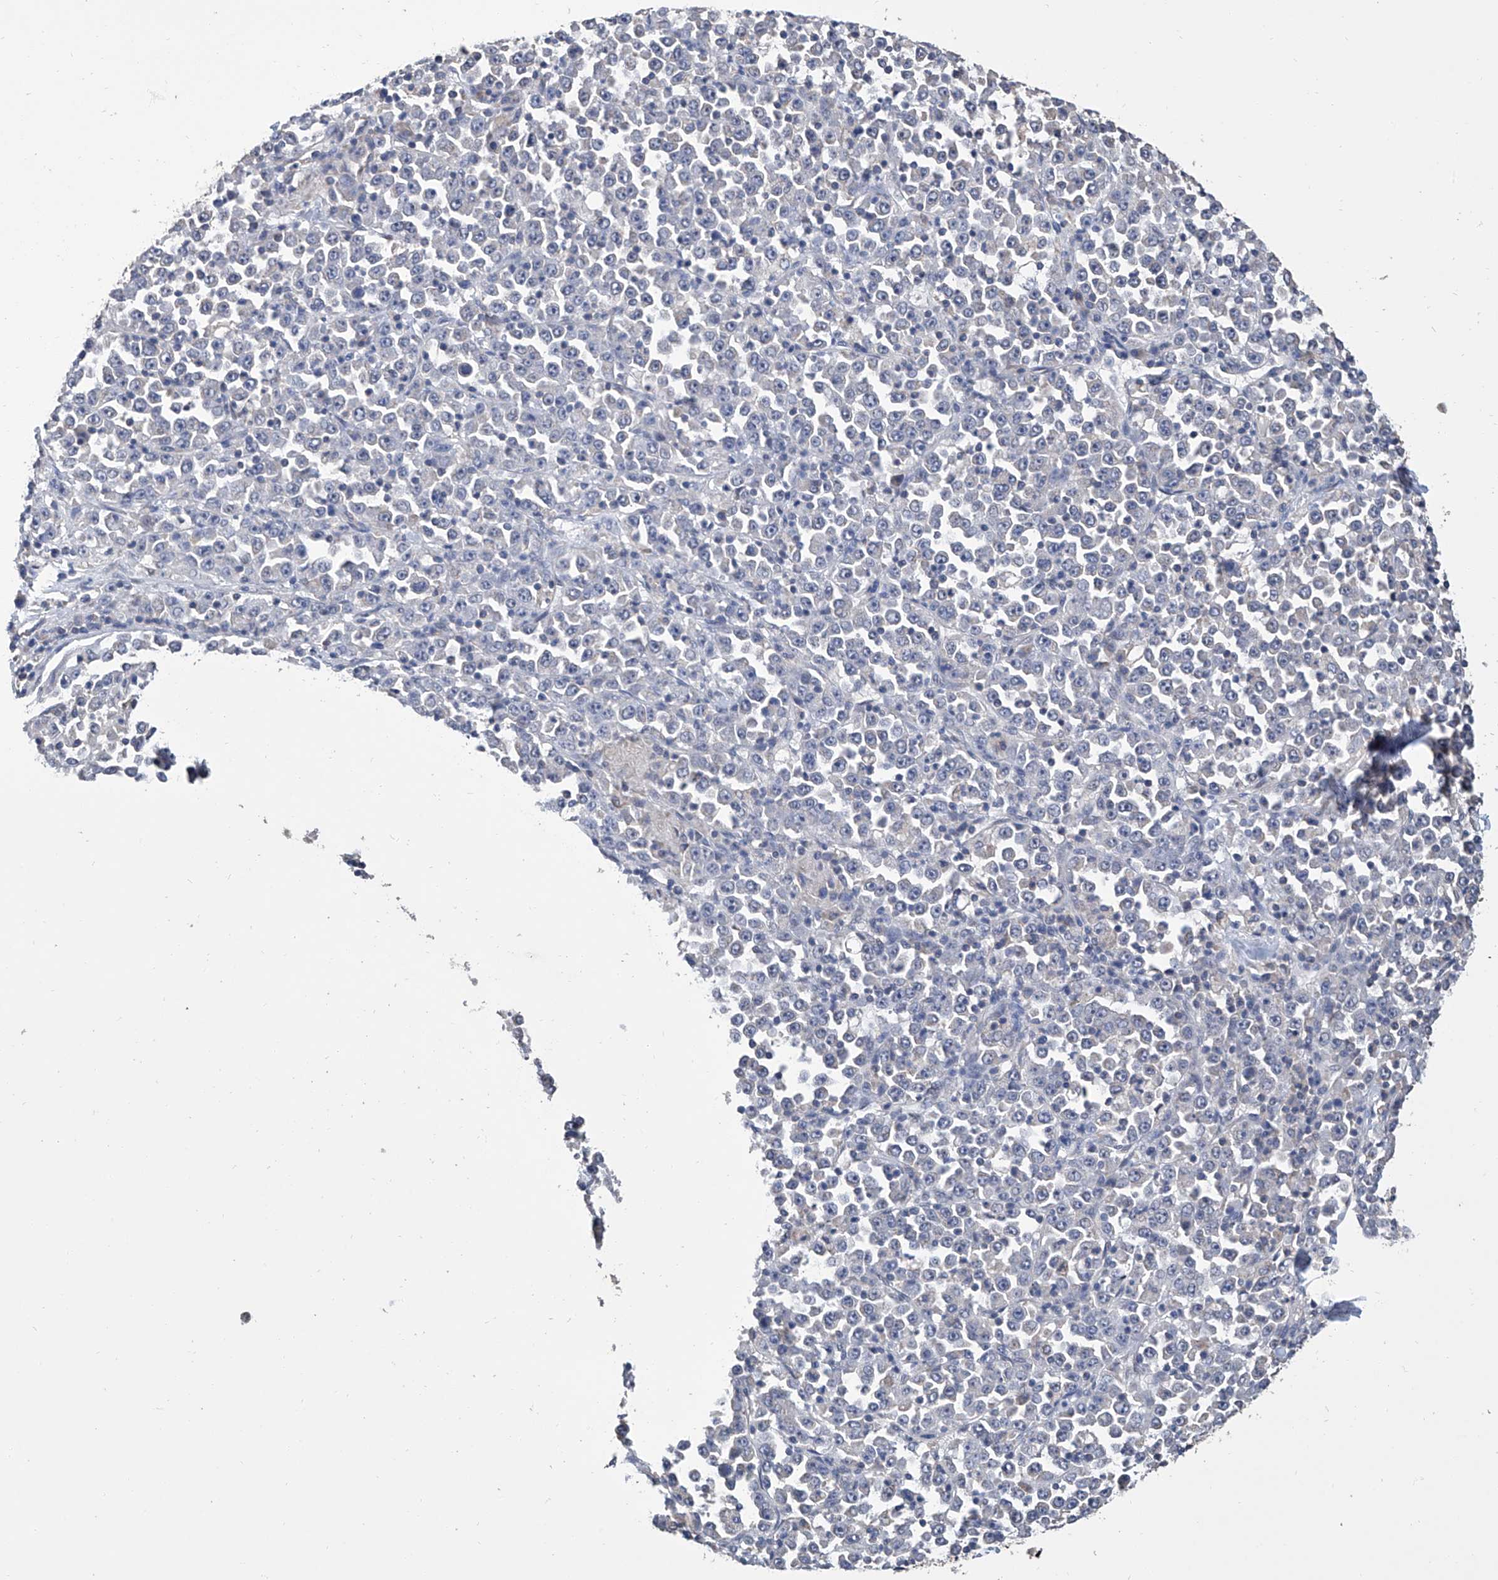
{"staining": {"intensity": "negative", "quantity": "none", "location": "none"}, "tissue": "stomach cancer", "cell_type": "Tumor cells", "image_type": "cancer", "snomed": [{"axis": "morphology", "description": "Normal tissue, NOS"}, {"axis": "morphology", "description": "Adenocarcinoma, NOS"}, {"axis": "topography", "description": "Stomach, upper"}, {"axis": "topography", "description": "Stomach"}], "caption": "An image of human adenocarcinoma (stomach) is negative for staining in tumor cells.", "gene": "GPT", "patient": {"sex": "male", "age": 59}}